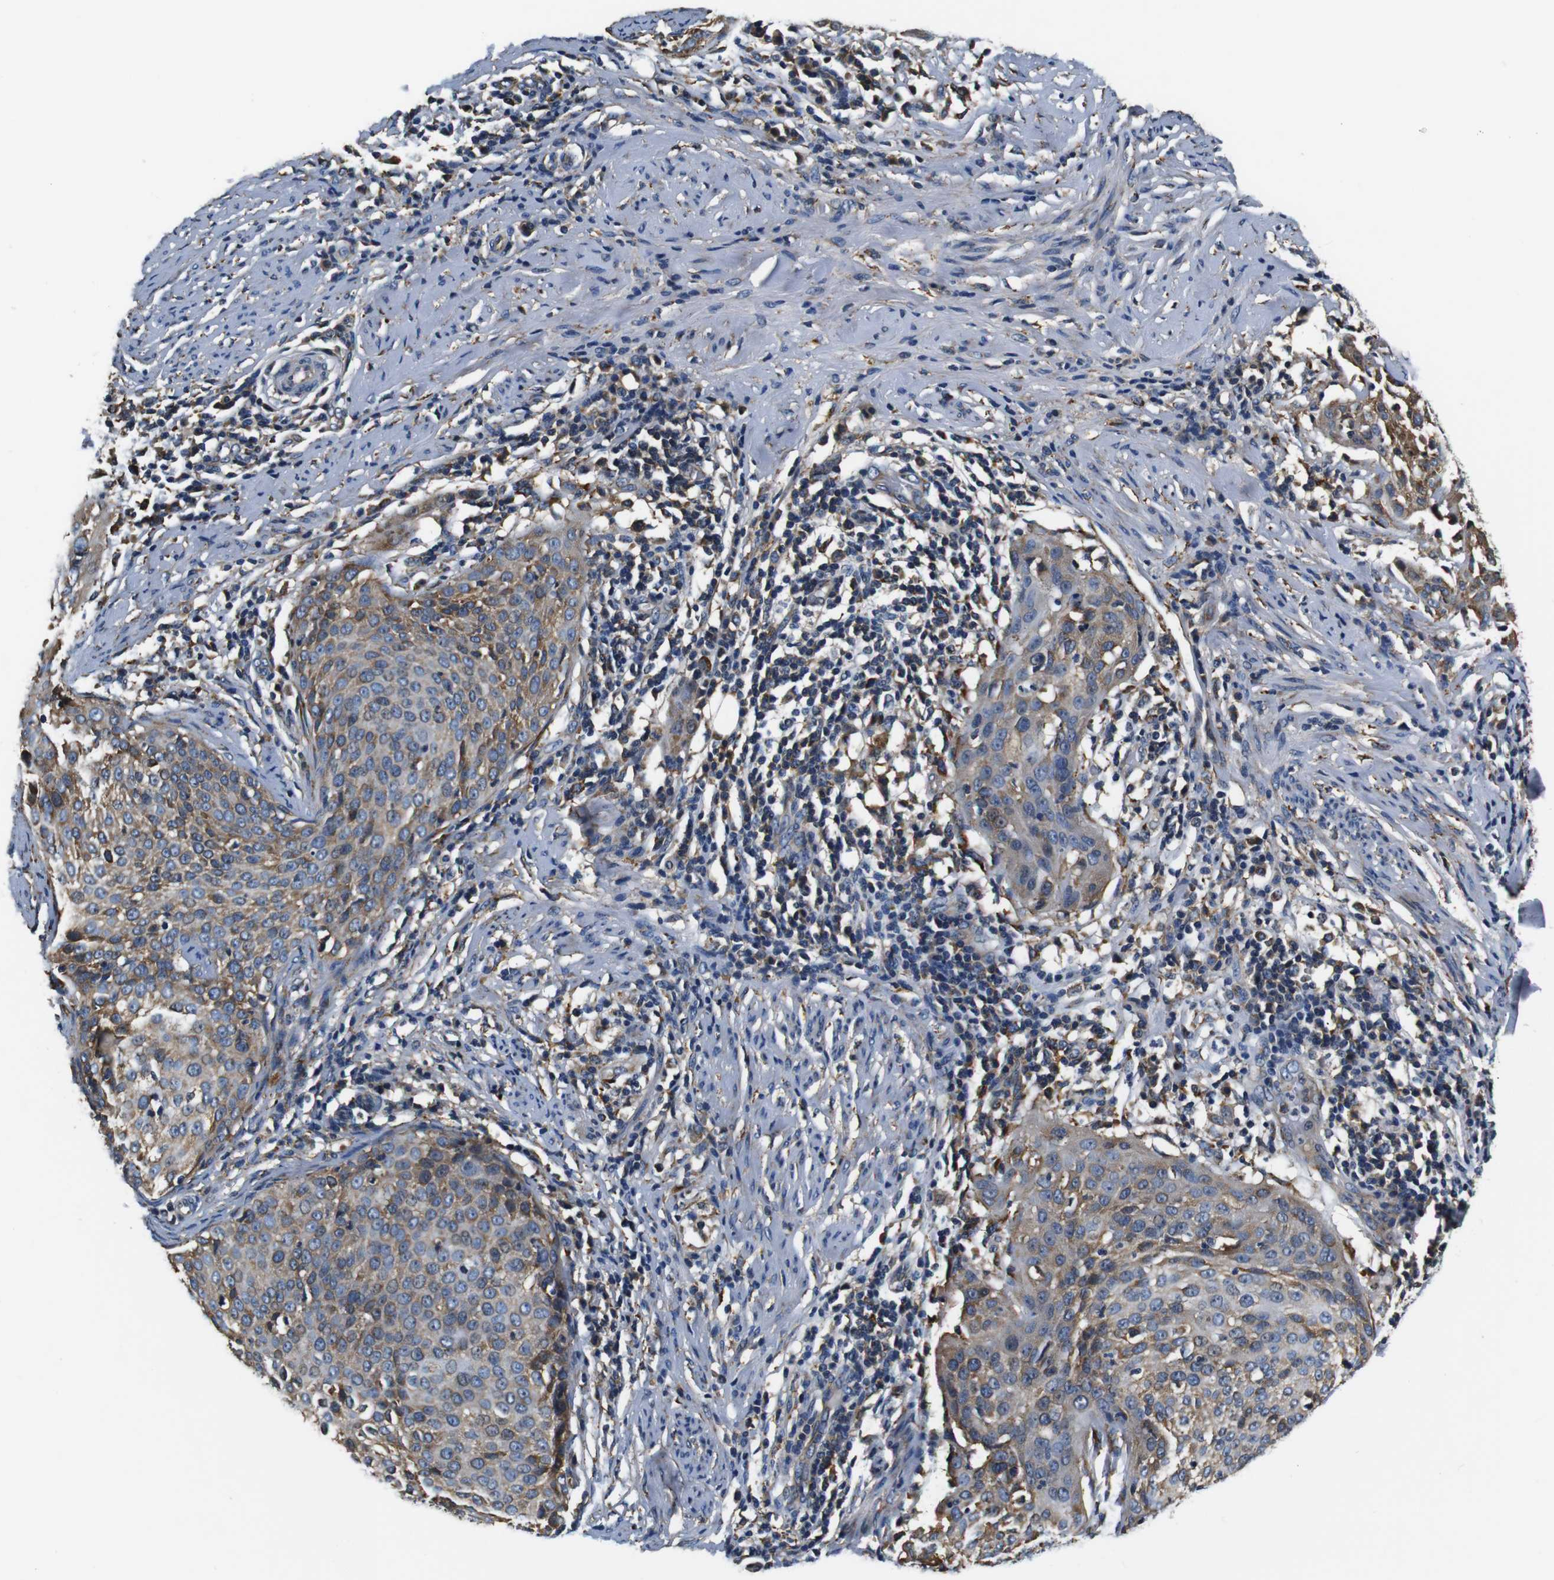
{"staining": {"intensity": "moderate", "quantity": ">75%", "location": "cytoplasmic/membranous"}, "tissue": "cervical cancer", "cell_type": "Tumor cells", "image_type": "cancer", "snomed": [{"axis": "morphology", "description": "Squamous cell carcinoma, NOS"}, {"axis": "topography", "description": "Cervix"}], "caption": "A micrograph showing moderate cytoplasmic/membranous staining in about >75% of tumor cells in squamous cell carcinoma (cervical), as visualized by brown immunohistochemical staining.", "gene": "COL1A1", "patient": {"sex": "female", "age": 51}}